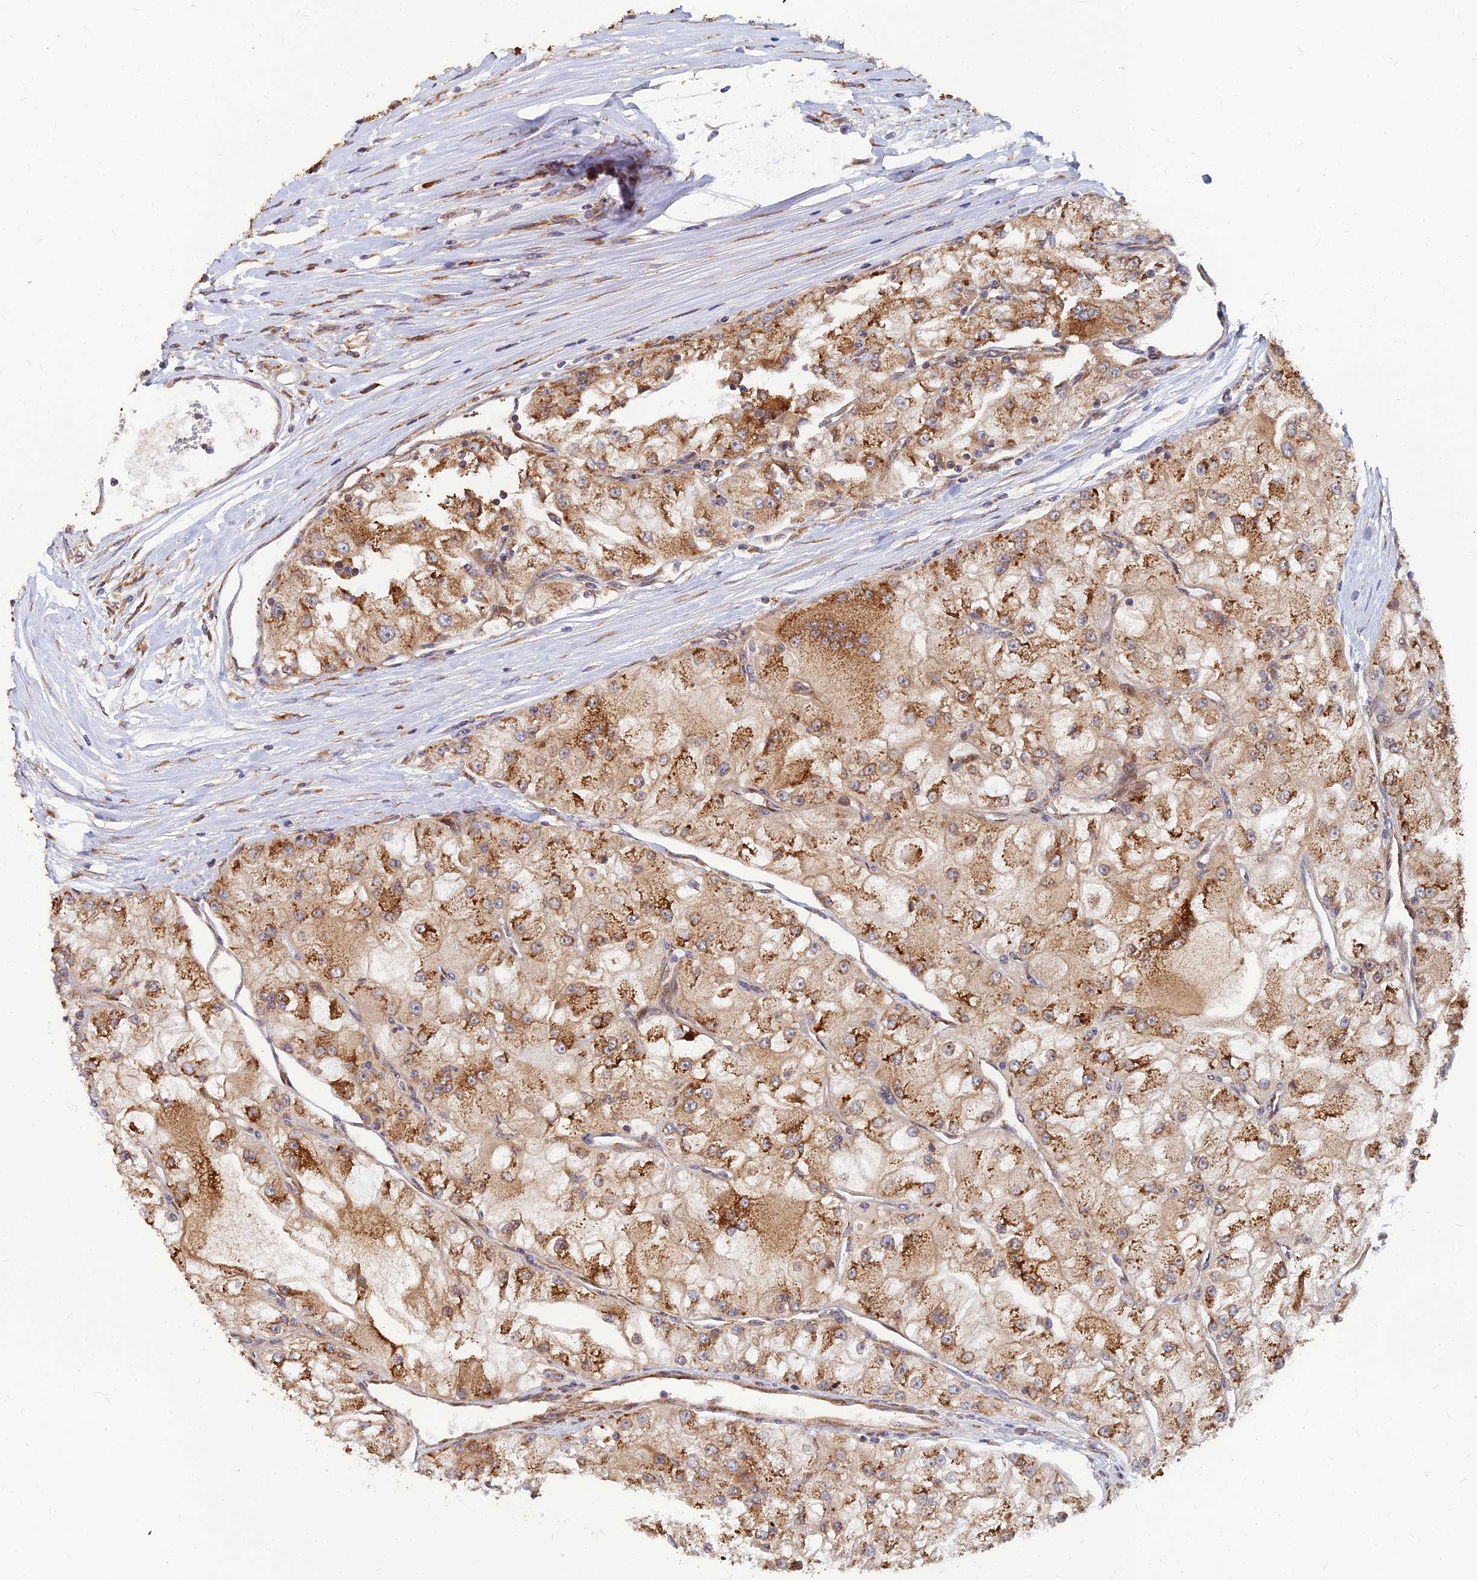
{"staining": {"intensity": "moderate", "quantity": ">75%", "location": "cytoplasmic/membranous"}, "tissue": "renal cancer", "cell_type": "Tumor cells", "image_type": "cancer", "snomed": [{"axis": "morphology", "description": "Adenocarcinoma, NOS"}, {"axis": "topography", "description": "Kidney"}], "caption": "Protein expression analysis of renal cancer (adenocarcinoma) exhibits moderate cytoplasmic/membranous positivity in approximately >75% of tumor cells.", "gene": "CCT6B", "patient": {"sex": "female", "age": 72}}